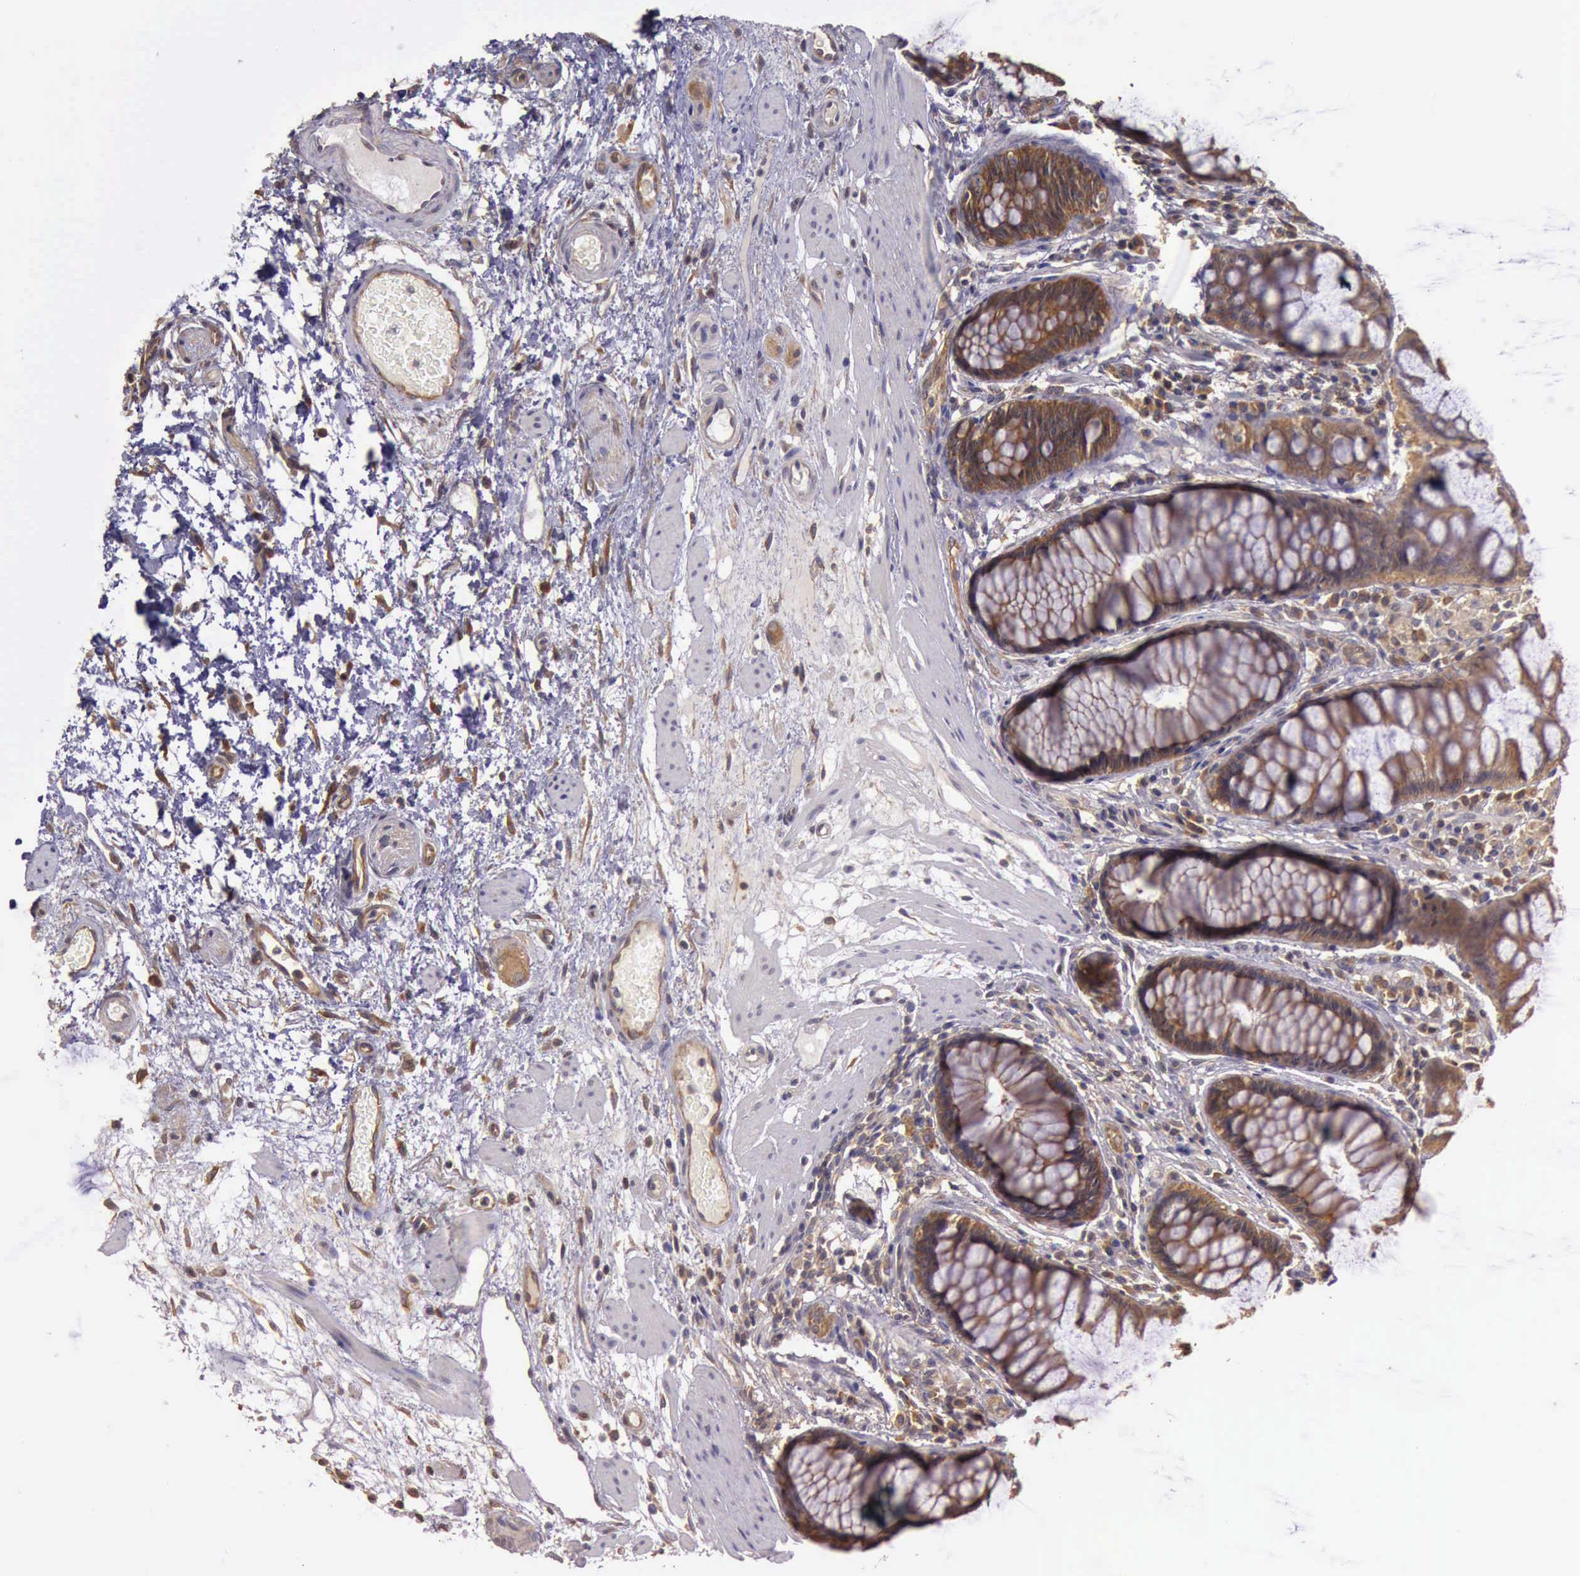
{"staining": {"intensity": "moderate", "quantity": ">75%", "location": "cytoplasmic/membranous"}, "tissue": "rectum", "cell_type": "Glandular cells", "image_type": "normal", "snomed": [{"axis": "morphology", "description": "Normal tissue, NOS"}, {"axis": "topography", "description": "Rectum"}], "caption": "Glandular cells reveal moderate cytoplasmic/membranous positivity in approximately >75% of cells in unremarkable rectum.", "gene": "EIF5", "patient": {"sex": "male", "age": 77}}